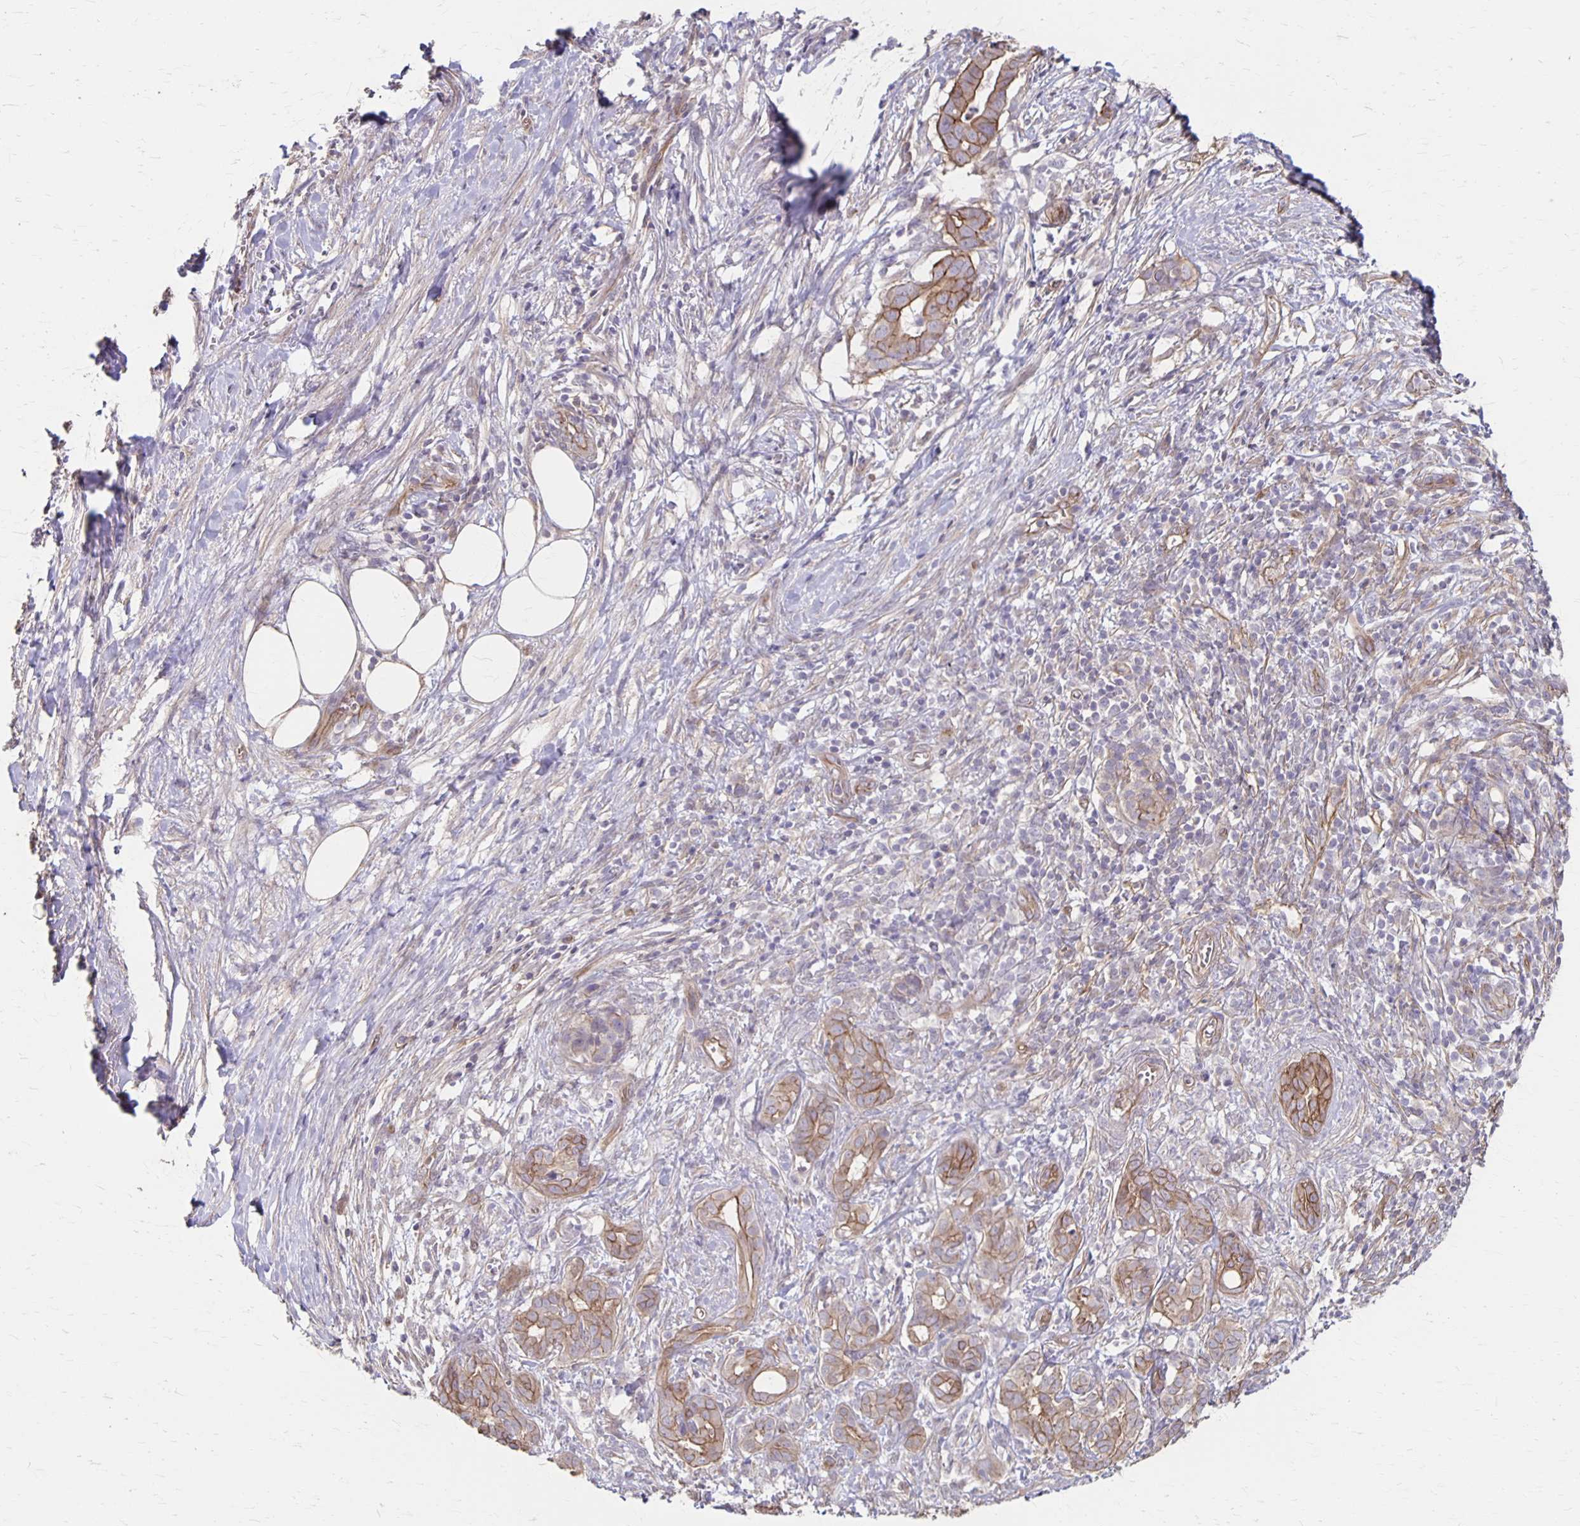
{"staining": {"intensity": "moderate", "quantity": ">75%", "location": "cytoplasmic/membranous"}, "tissue": "pancreatic cancer", "cell_type": "Tumor cells", "image_type": "cancer", "snomed": [{"axis": "morphology", "description": "Adenocarcinoma, NOS"}, {"axis": "topography", "description": "Pancreas"}], "caption": "A brown stain highlights moderate cytoplasmic/membranous staining of a protein in pancreatic adenocarcinoma tumor cells.", "gene": "PPP1R3E", "patient": {"sex": "male", "age": 61}}